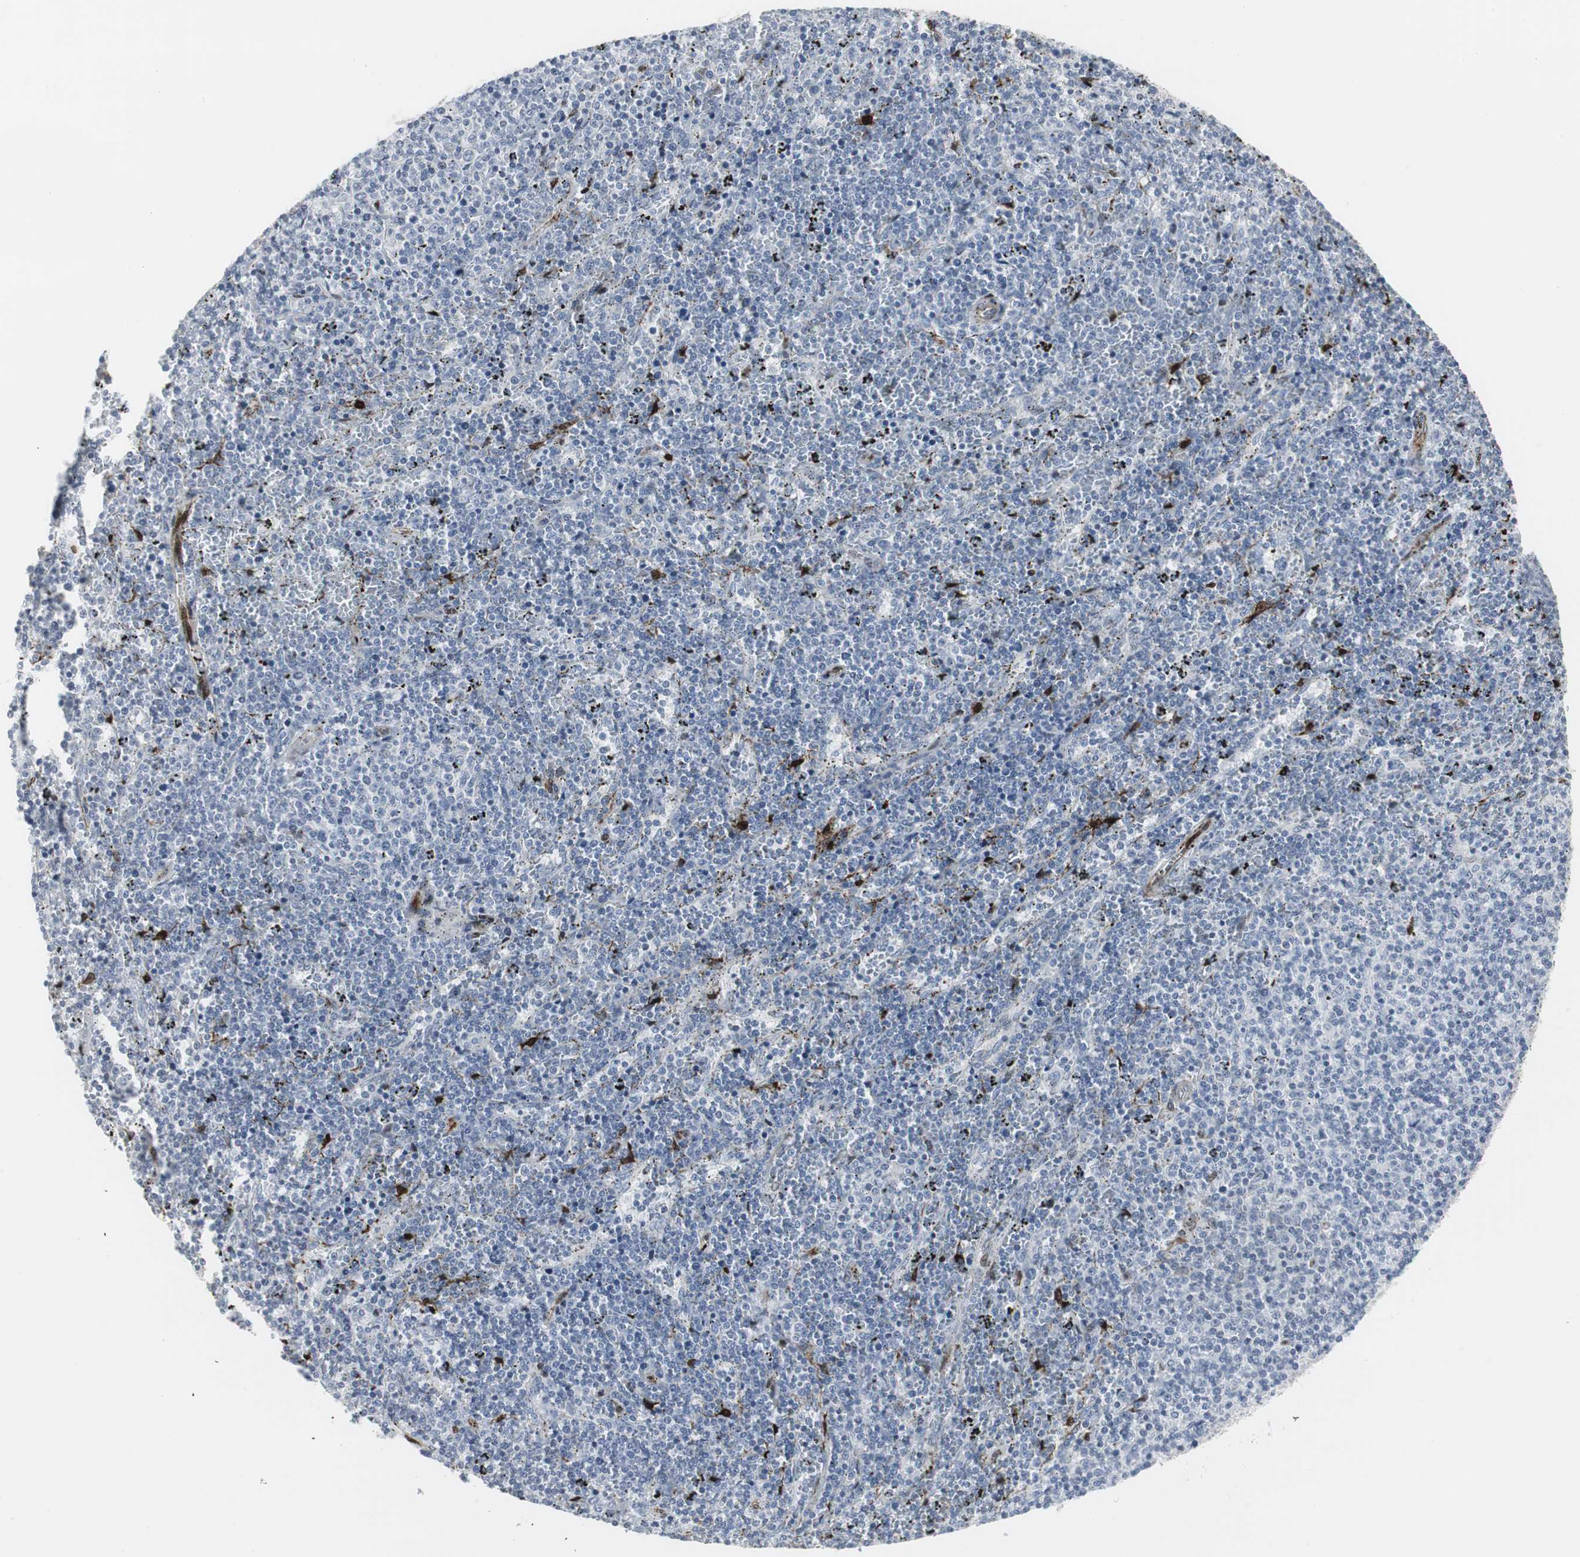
{"staining": {"intensity": "negative", "quantity": "none", "location": "none"}, "tissue": "lymphoma", "cell_type": "Tumor cells", "image_type": "cancer", "snomed": [{"axis": "morphology", "description": "Malignant lymphoma, non-Hodgkin's type, Low grade"}, {"axis": "topography", "description": "Spleen"}], "caption": "The histopathology image exhibits no significant staining in tumor cells of lymphoma.", "gene": "PPP1R14A", "patient": {"sex": "female", "age": 50}}